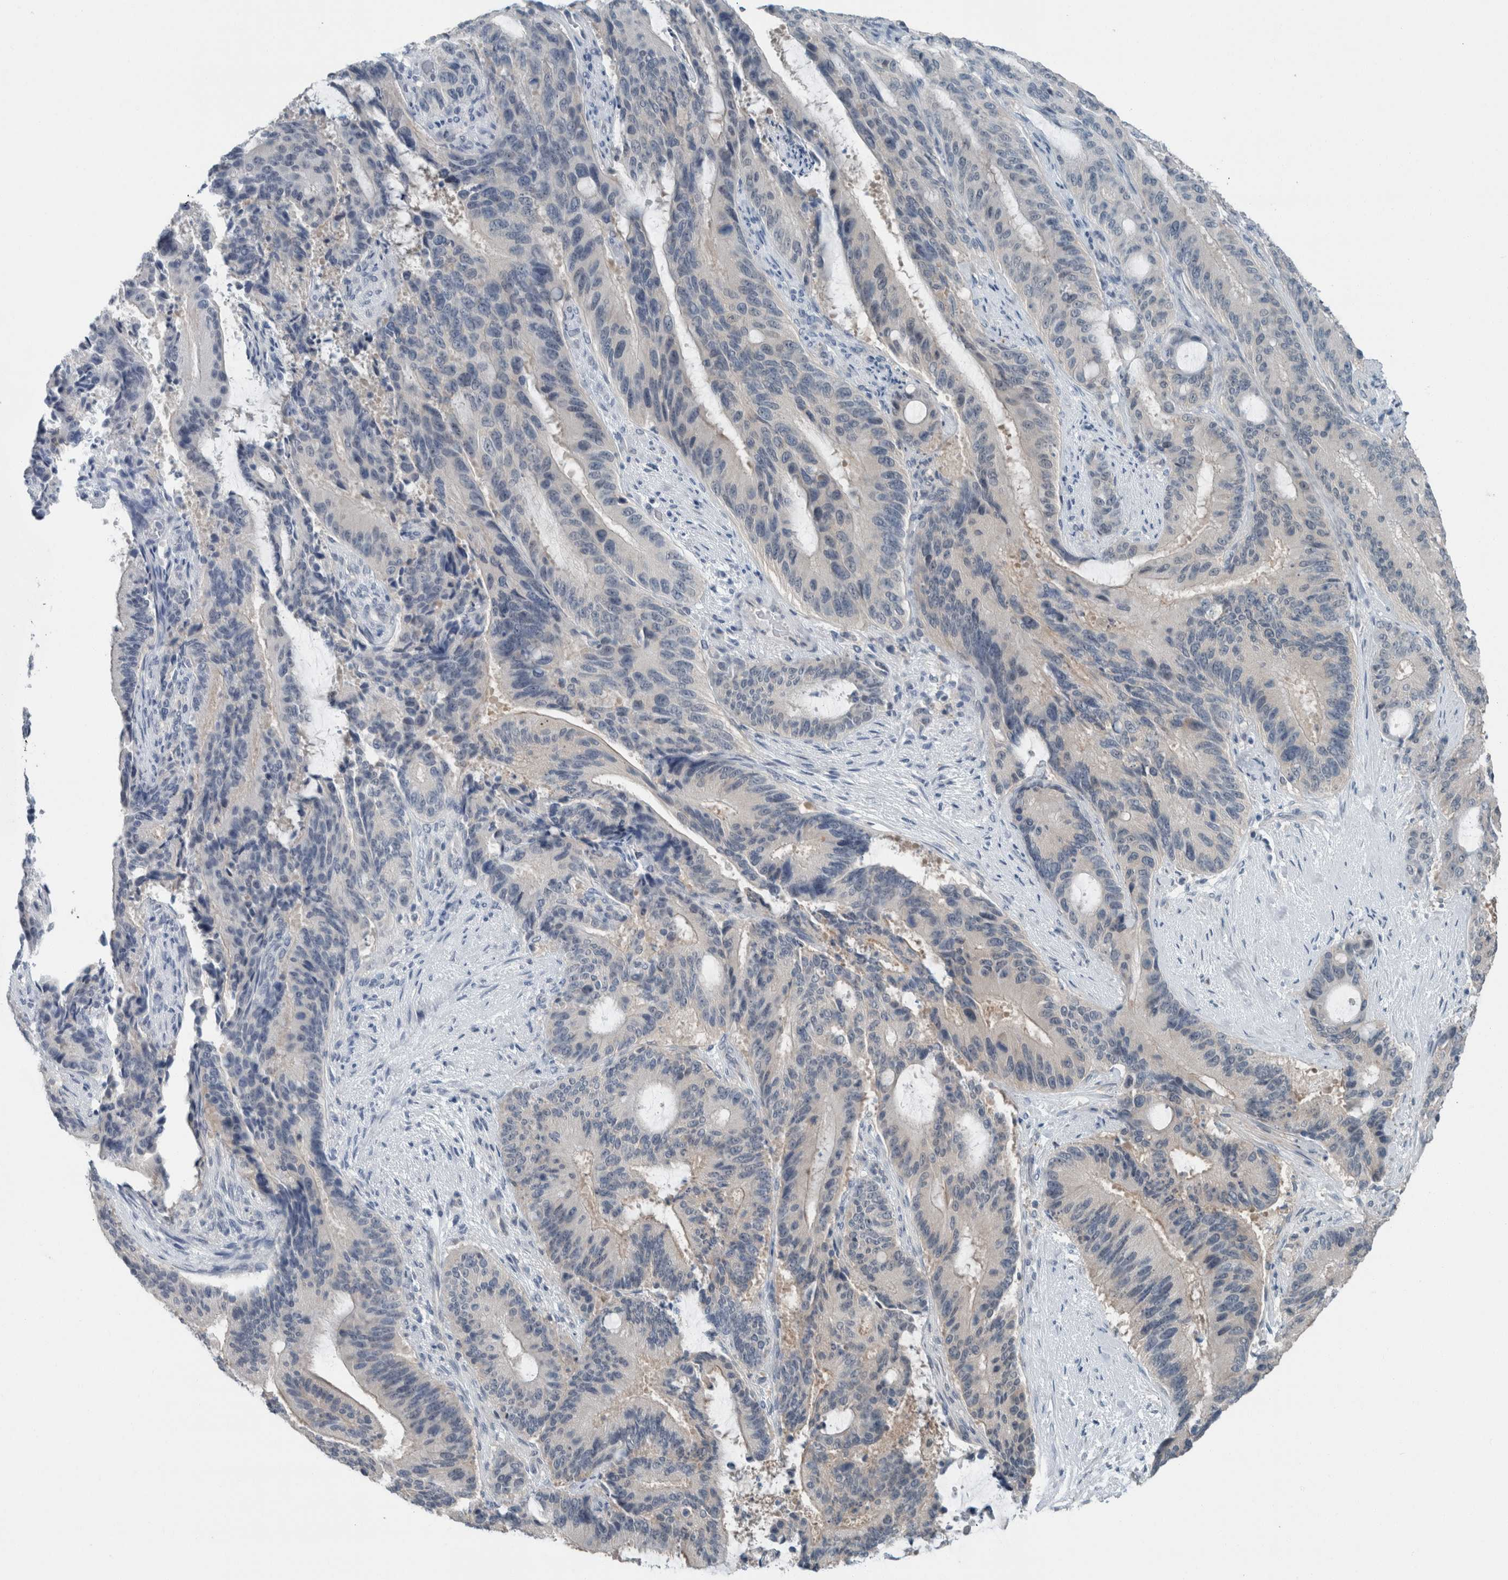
{"staining": {"intensity": "negative", "quantity": "none", "location": "none"}, "tissue": "liver cancer", "cell_type": "Tumor cells", "image_type": "cancer", "snomed": [{"axis": "morphology", "description": "Normal tissue, NOS"}, {"axis": "morphology", "description": "Cholangiocarcinoma"}, {"axis": "topography", "description": "Liver"}, {"axis": "topography", "description": "Peripheral nerve tissue"}], "caption": "Immunohistochemistry (IHC) image of neoplastic tissue: human cholangiocarcinoma (liver) stained with DAB (3,3'-diaminobenzidine) exhibits no significant protein positivity in tumor cells.", "gene": "MYO1E", "patient": {"sex": "female", "age": 73}}